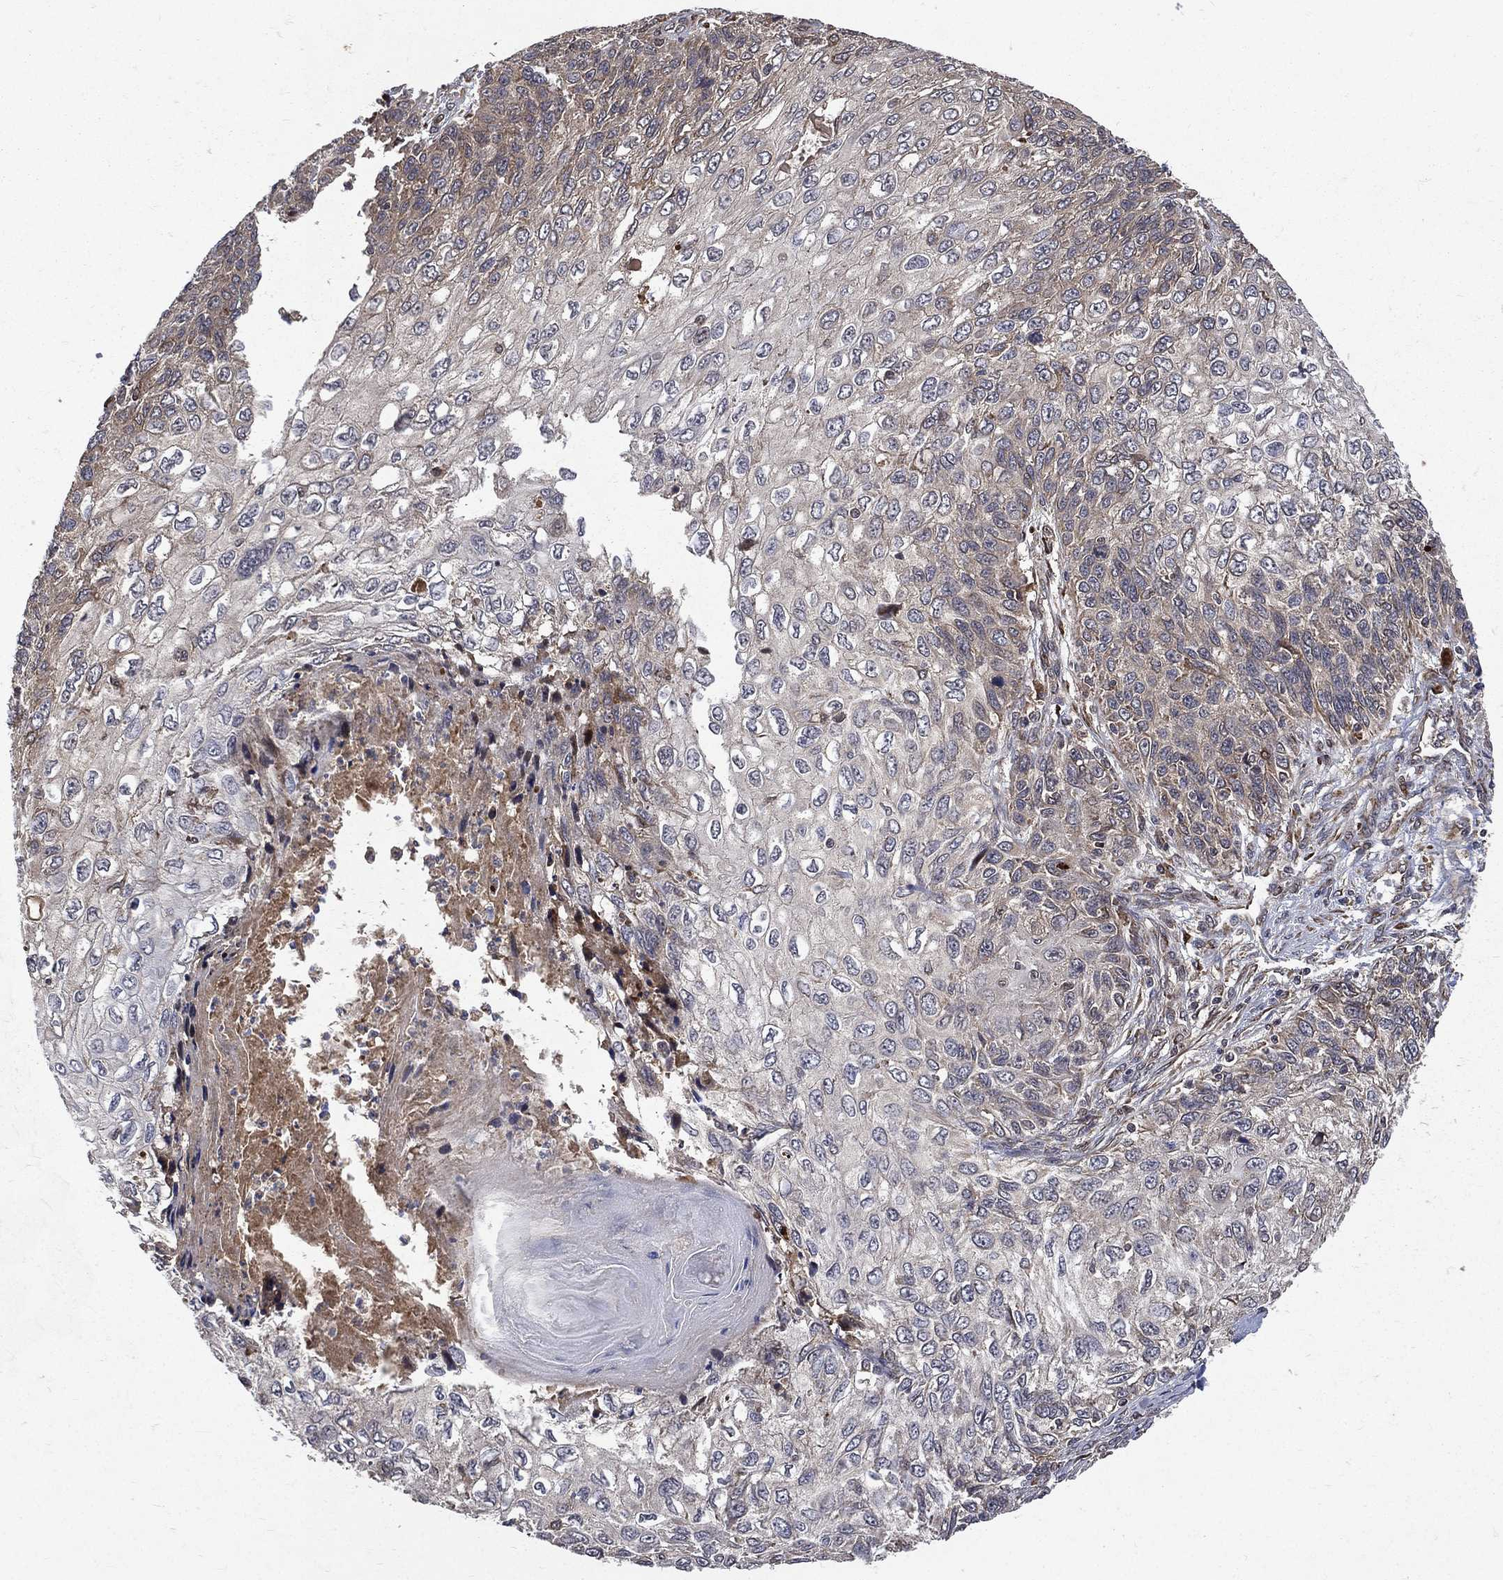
{"staining": {"intensity": "negative", "quantity": "none", "location": "none"}, "tissue": "skin cancer", "cell_type": "Tumor cells", "image_type": "cancer", "snomed": [{"axis": "morphology", "description": "Squamous cell carcinoma, NOS"}, {"axis": "topography", "description": "Skin"}], "caption": "An IHC photomicrograph of skin squamous cell carcinoma is shown. There is no staining in tumor cells of skin squamous cell carcinoma.", "gene": "RAB11FIP4", "patient": {"sex": "male", "age": 92}}